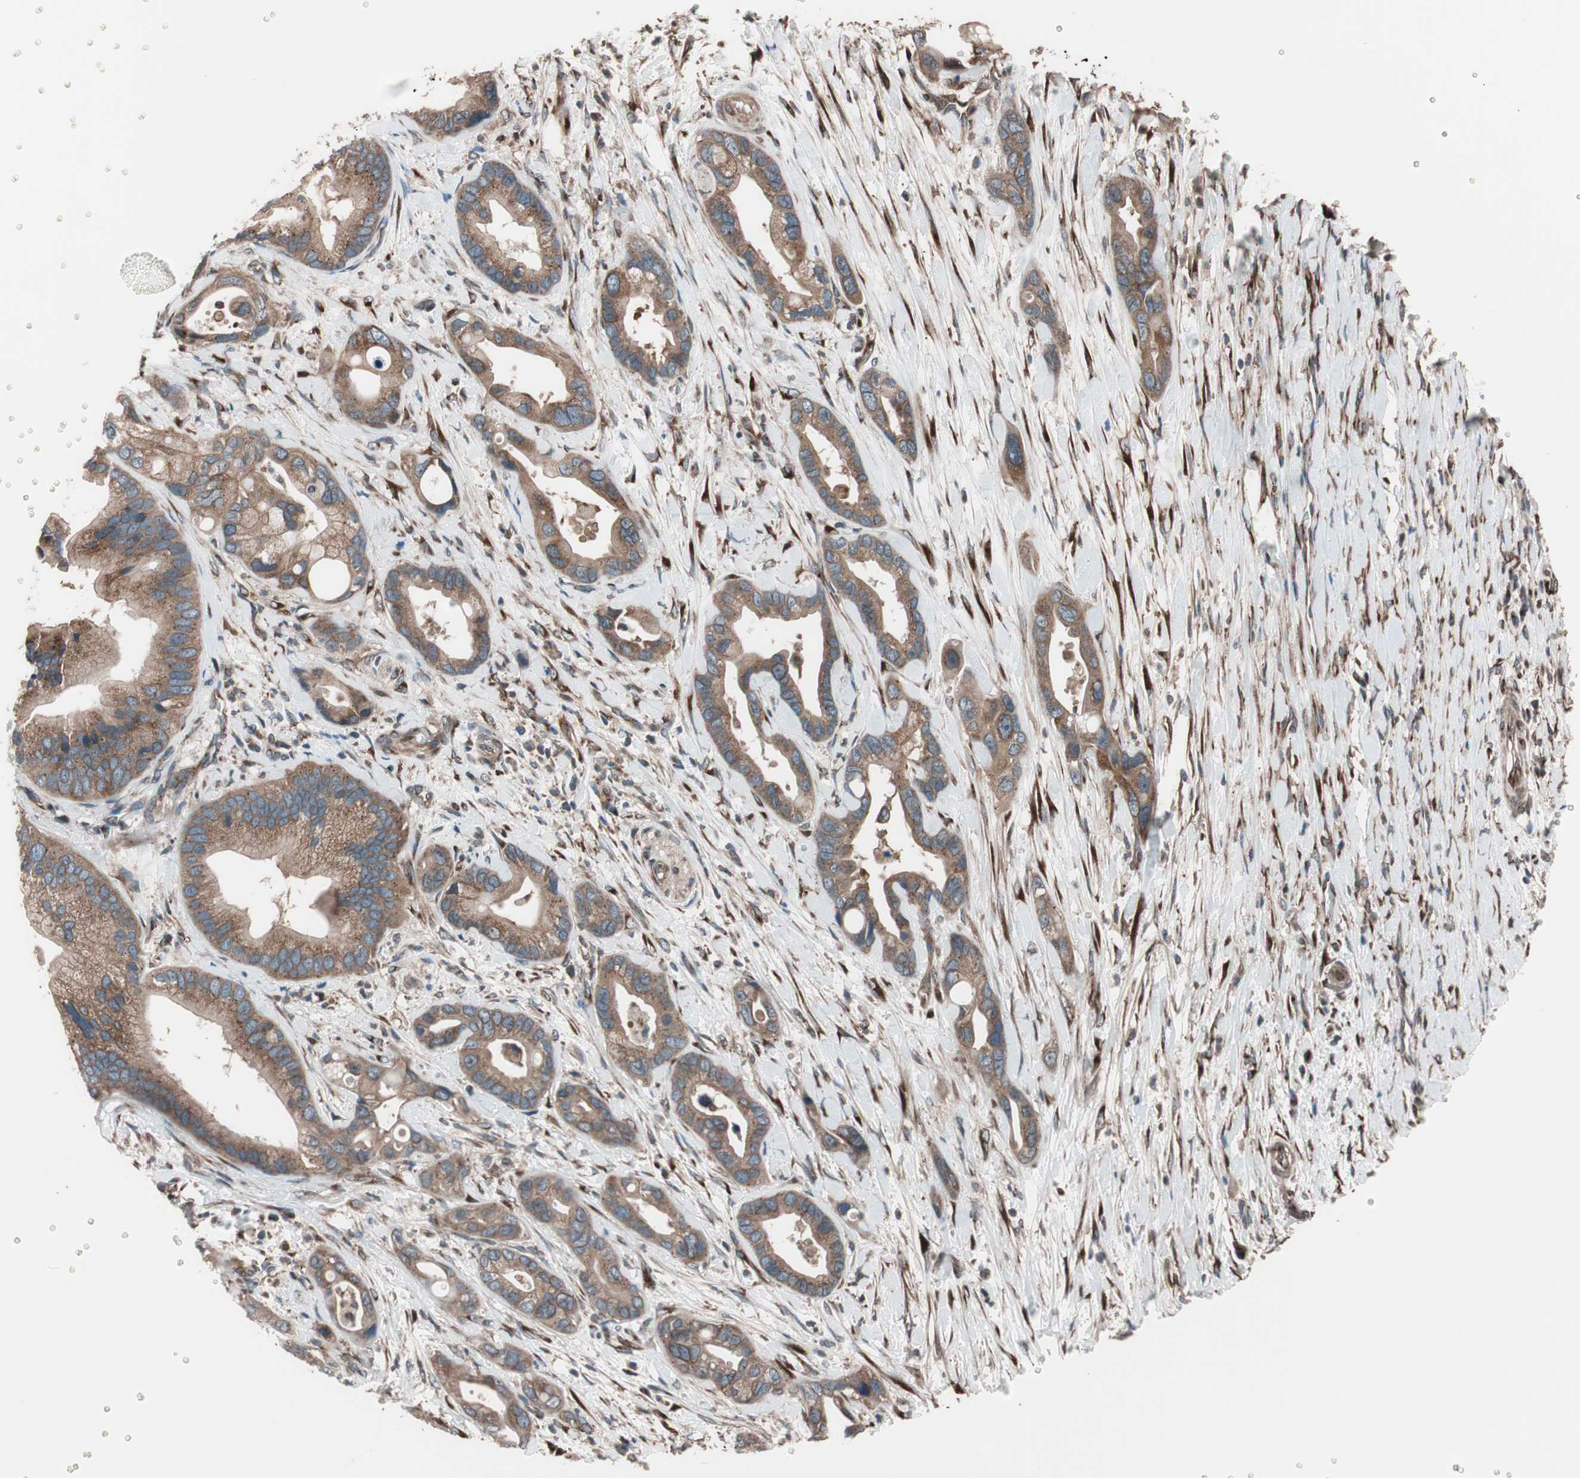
{"staining": {"intensity": "moderate", "quantity": ">75%", "location": "cytoplasmic/membranous"}, "tissue": "pancreatic cancer", "cell_type": "Tumor cells", "image_type": "cancer", "snomed": [{"axis": "morphology", "description": "Adenocarcinoma, NOS"}, {"axis": "topography", "description": "Pancreas"}], "caption": "This is a micrograph of IHC staining of adenocarcinoma (pancreatic), which shows moderate positivity in the cytoplasmic/membranous of tumor cells.", "gene": "SEC31A", "patient": {"sex": "female", "age": 77}}